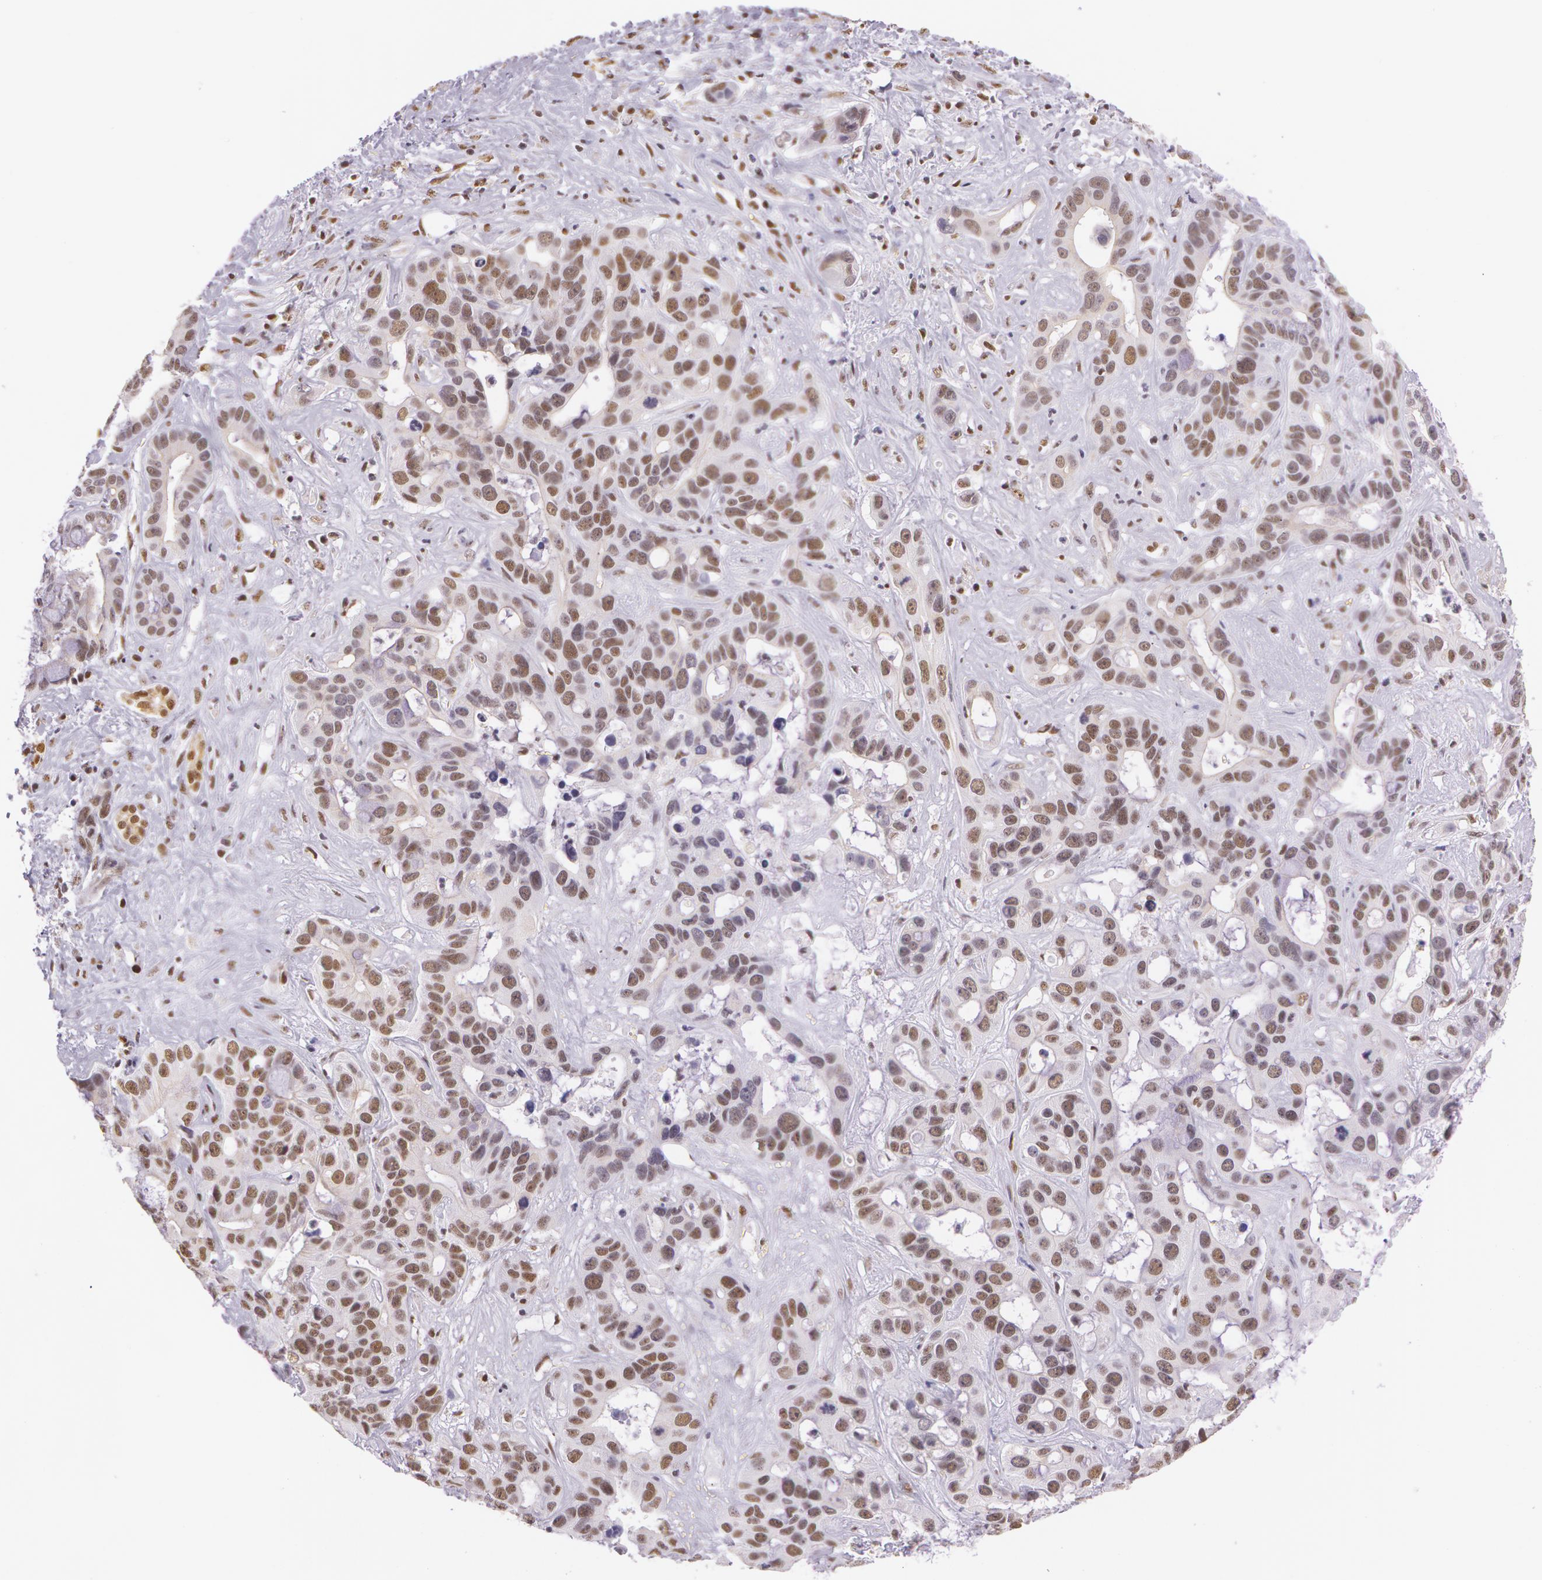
{"staining": {"intensity": "moderate", "quantity": "25%-75%", "location": "nuclear"}, "tissue": "liver cancer", "cell_type": "Tumor cells", "image_type": "cancer", "snomed": [{"axis": "morphology", "description": "Cholangiocarcinoma"}, {"axis": "topography", "description": "Liver"}], "caption": "High-power microscopy captured an immunohistochemistry image of cholangiocarcinoma (liver), revealing moderate nuclear expression in approximately 25%-75% of tumor cells. (IHC, brightfield microscopy, high magnification).", "gene": "NBN", "patient": {"sex": "female", "age": 65}}